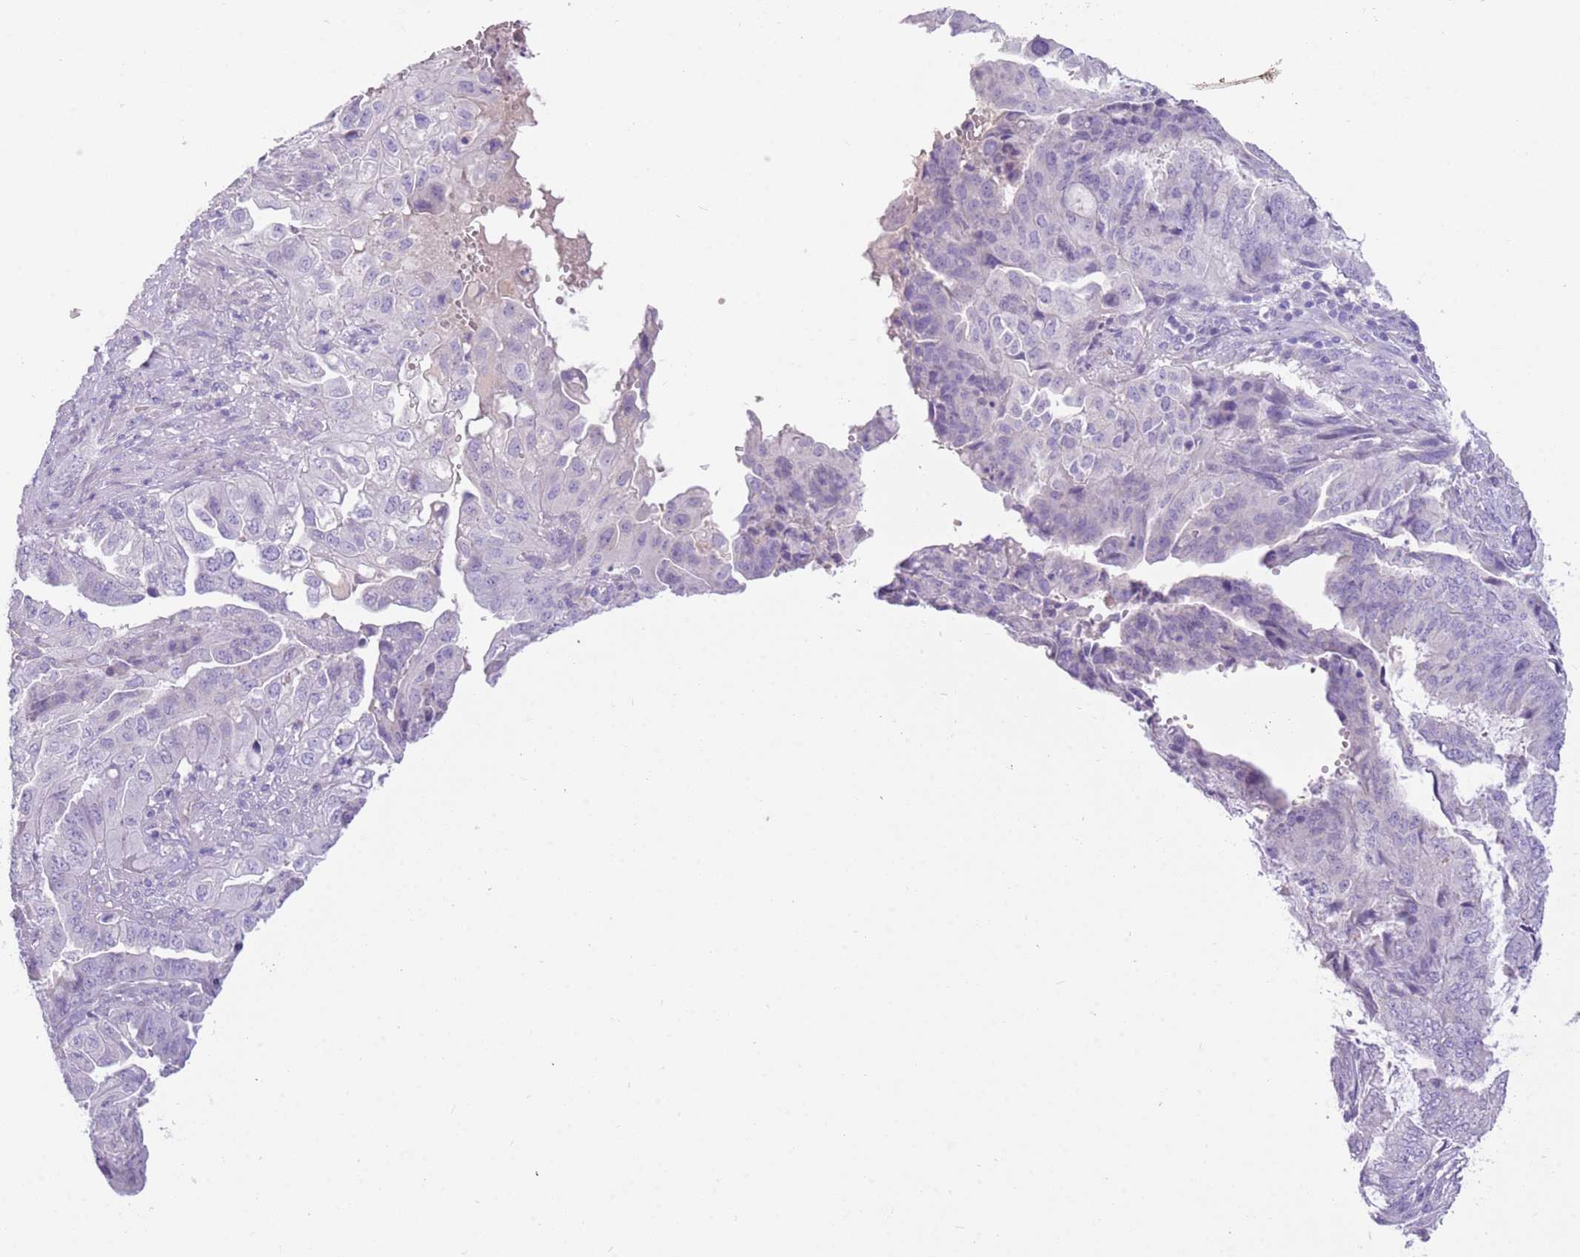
{"staining": {"intensity": "negative", "quantity": "none", "location": "none"}, "tissue": "endometrial cancer", "cell_type": "Tumor cells", "image_type": "cancer", "snomed": [{"axis": "morphology", "description": "Adenocarcinoma, NOS"}, {"axis": "topography", "description": "Endometrium"}], "caption": "Immunohistochemical staining of endometrial cancer (adenocarcinoma) shows no significant expression in tumor cells.", "gene": "SFTPA1", "patient": {"sex": "female", "age": 51}}